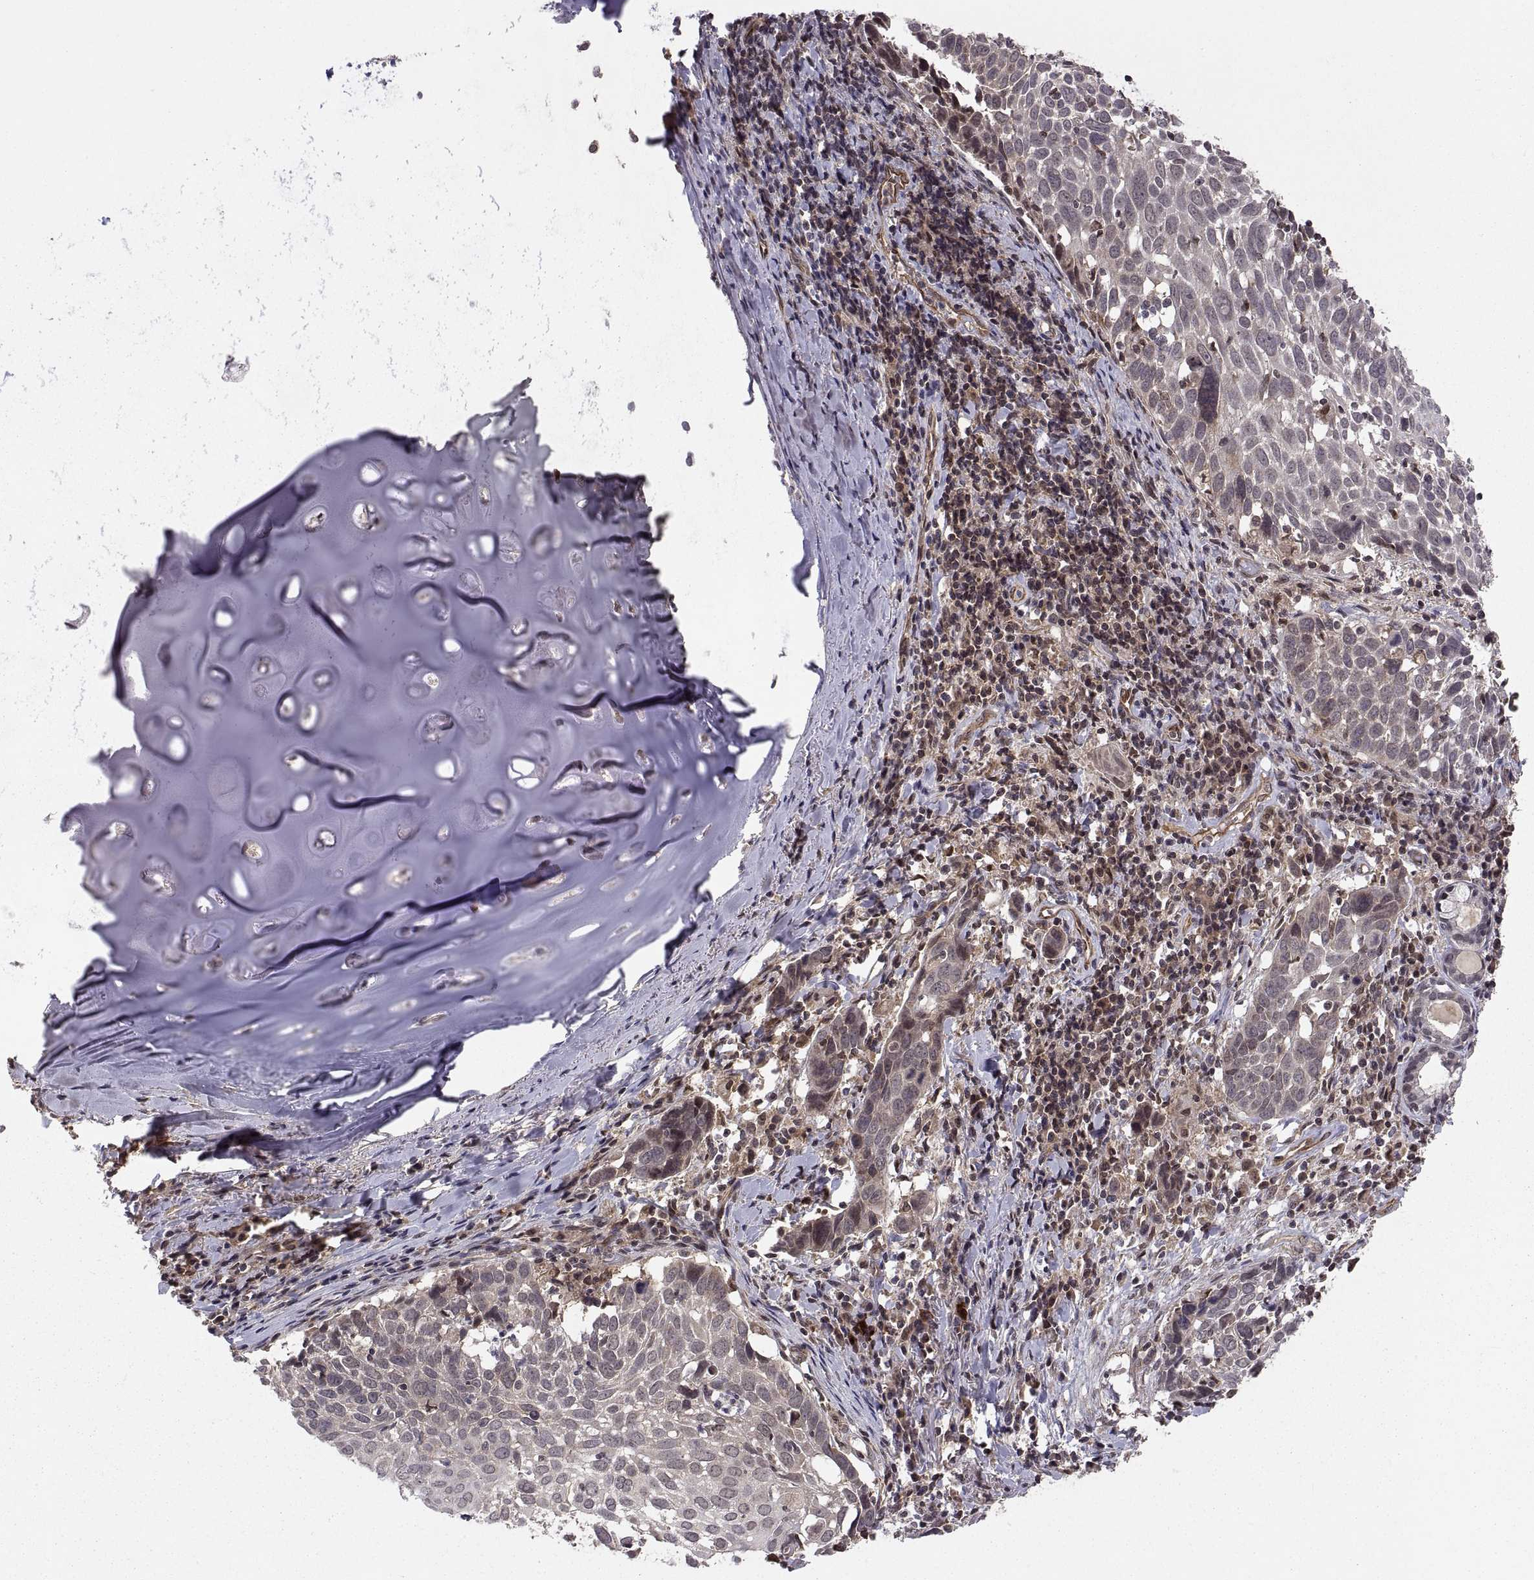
{"staining": {"intensity": "weak", "quantity": "<25%", "location": "cytoplasmic/membranous"}, "tissue": "lung cancer", "cell_type": "Tumor cells", "image_type": "cancer", "snomed": [{"axis": "morphology", "description": "Squamous cell carcinoma, NOS"}, {"axis": "topography", "description": "Lung"}], "caption": "Image shows no protein expression in tumor cells of lung squamous cell carcinoma tissue.", "gene": "ABL2", "patient": {"sex": "male", "age": 57}}